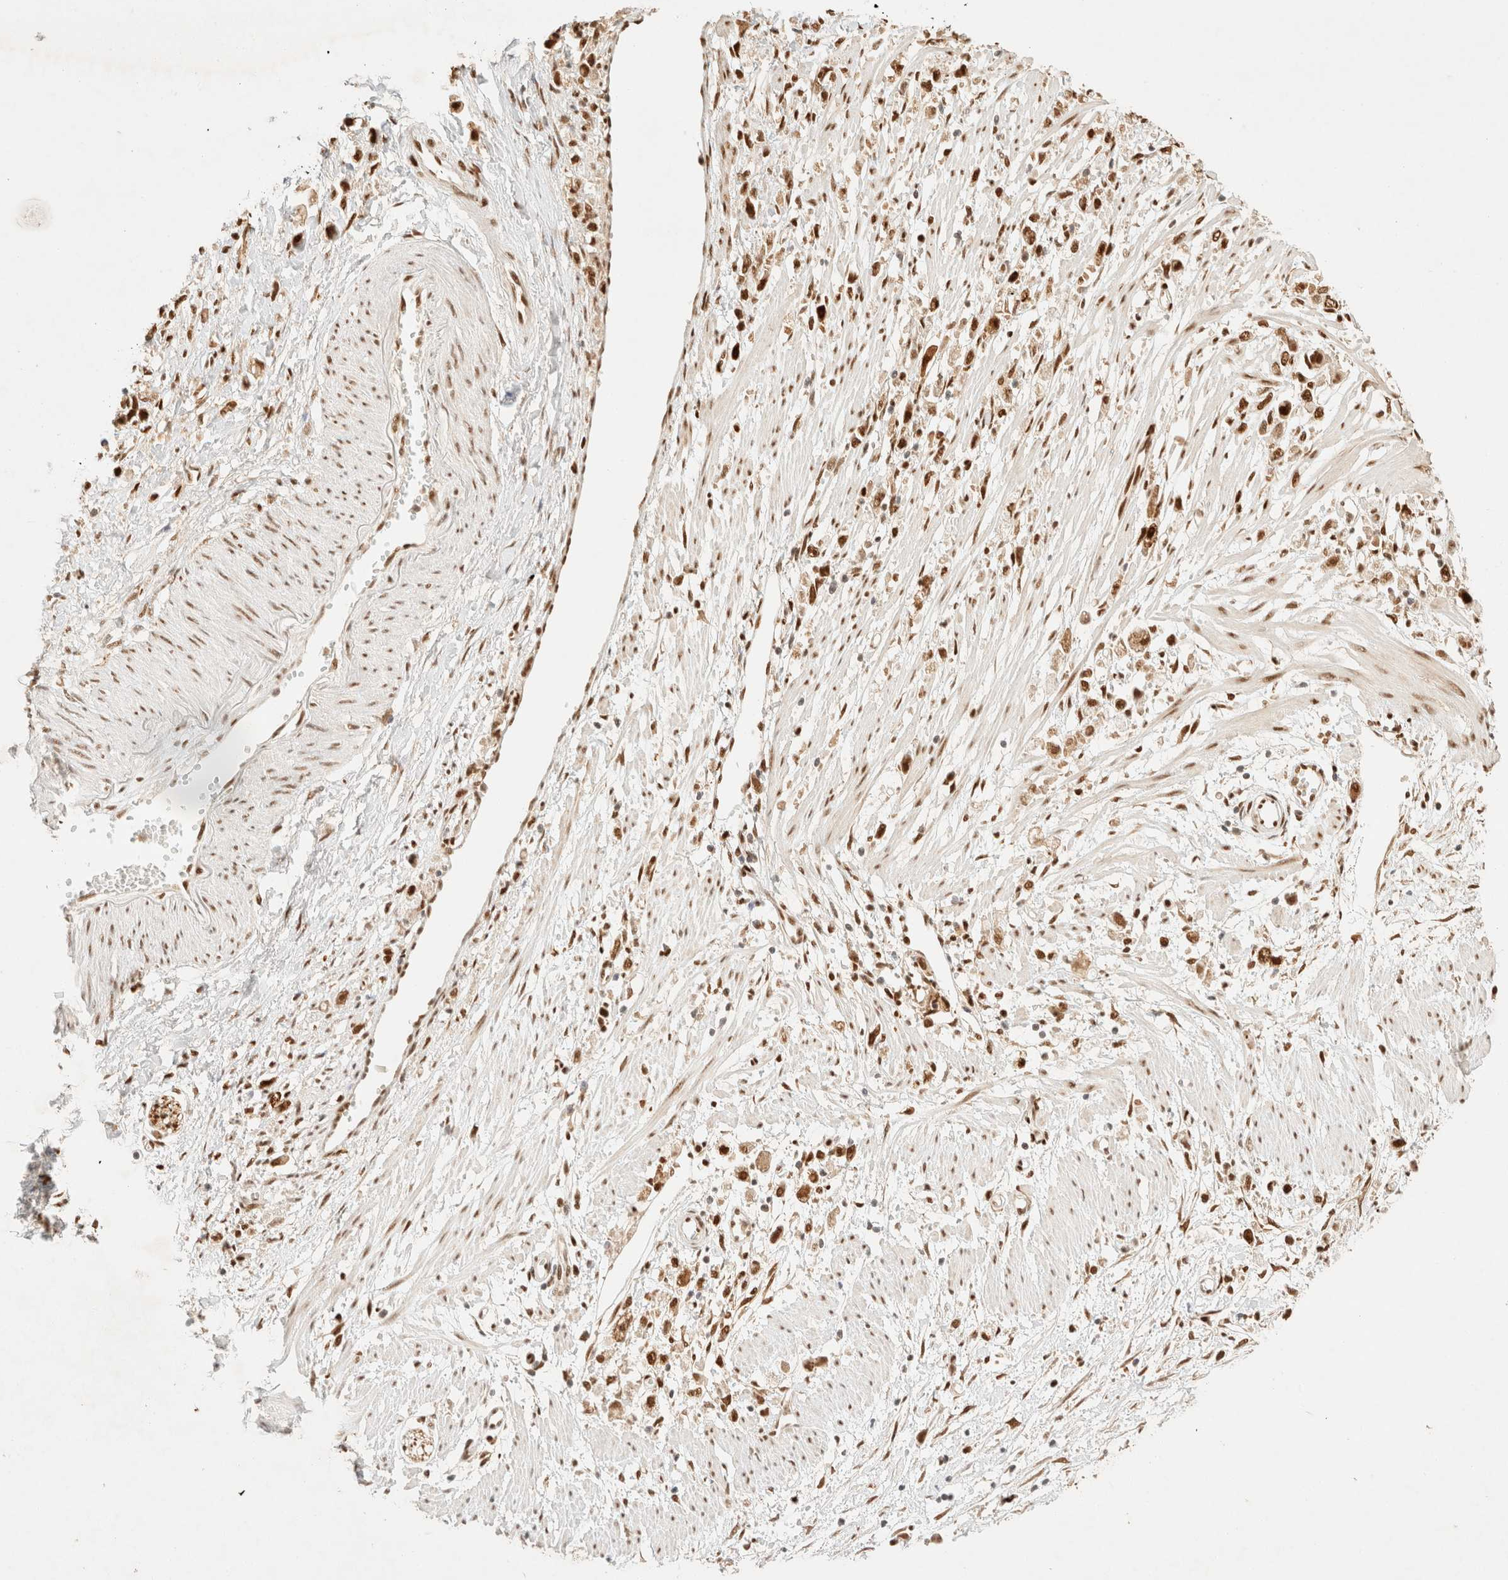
{"staining": {"intensity": "strong", "quantity": ">75%", "location": "nuclear"}, "tissue": "stomach cancer", "cell_type": "Tumor cells", "image_type": "cancer", "snomed": [{"axis": "morphology", "description": "Adenocarcinoma, NOS"}, {"axis": "topography", "description": "Stomach"}], "caption": "An immunohistochemistry micrograph of tumor tissue is shown. Protein staining in brown labels strong nuclear positivity in adenocarcinoma (stomach) within tumor cells.", "gene": "ZNF768", "patient": {"sex": "female", "age": 59}}